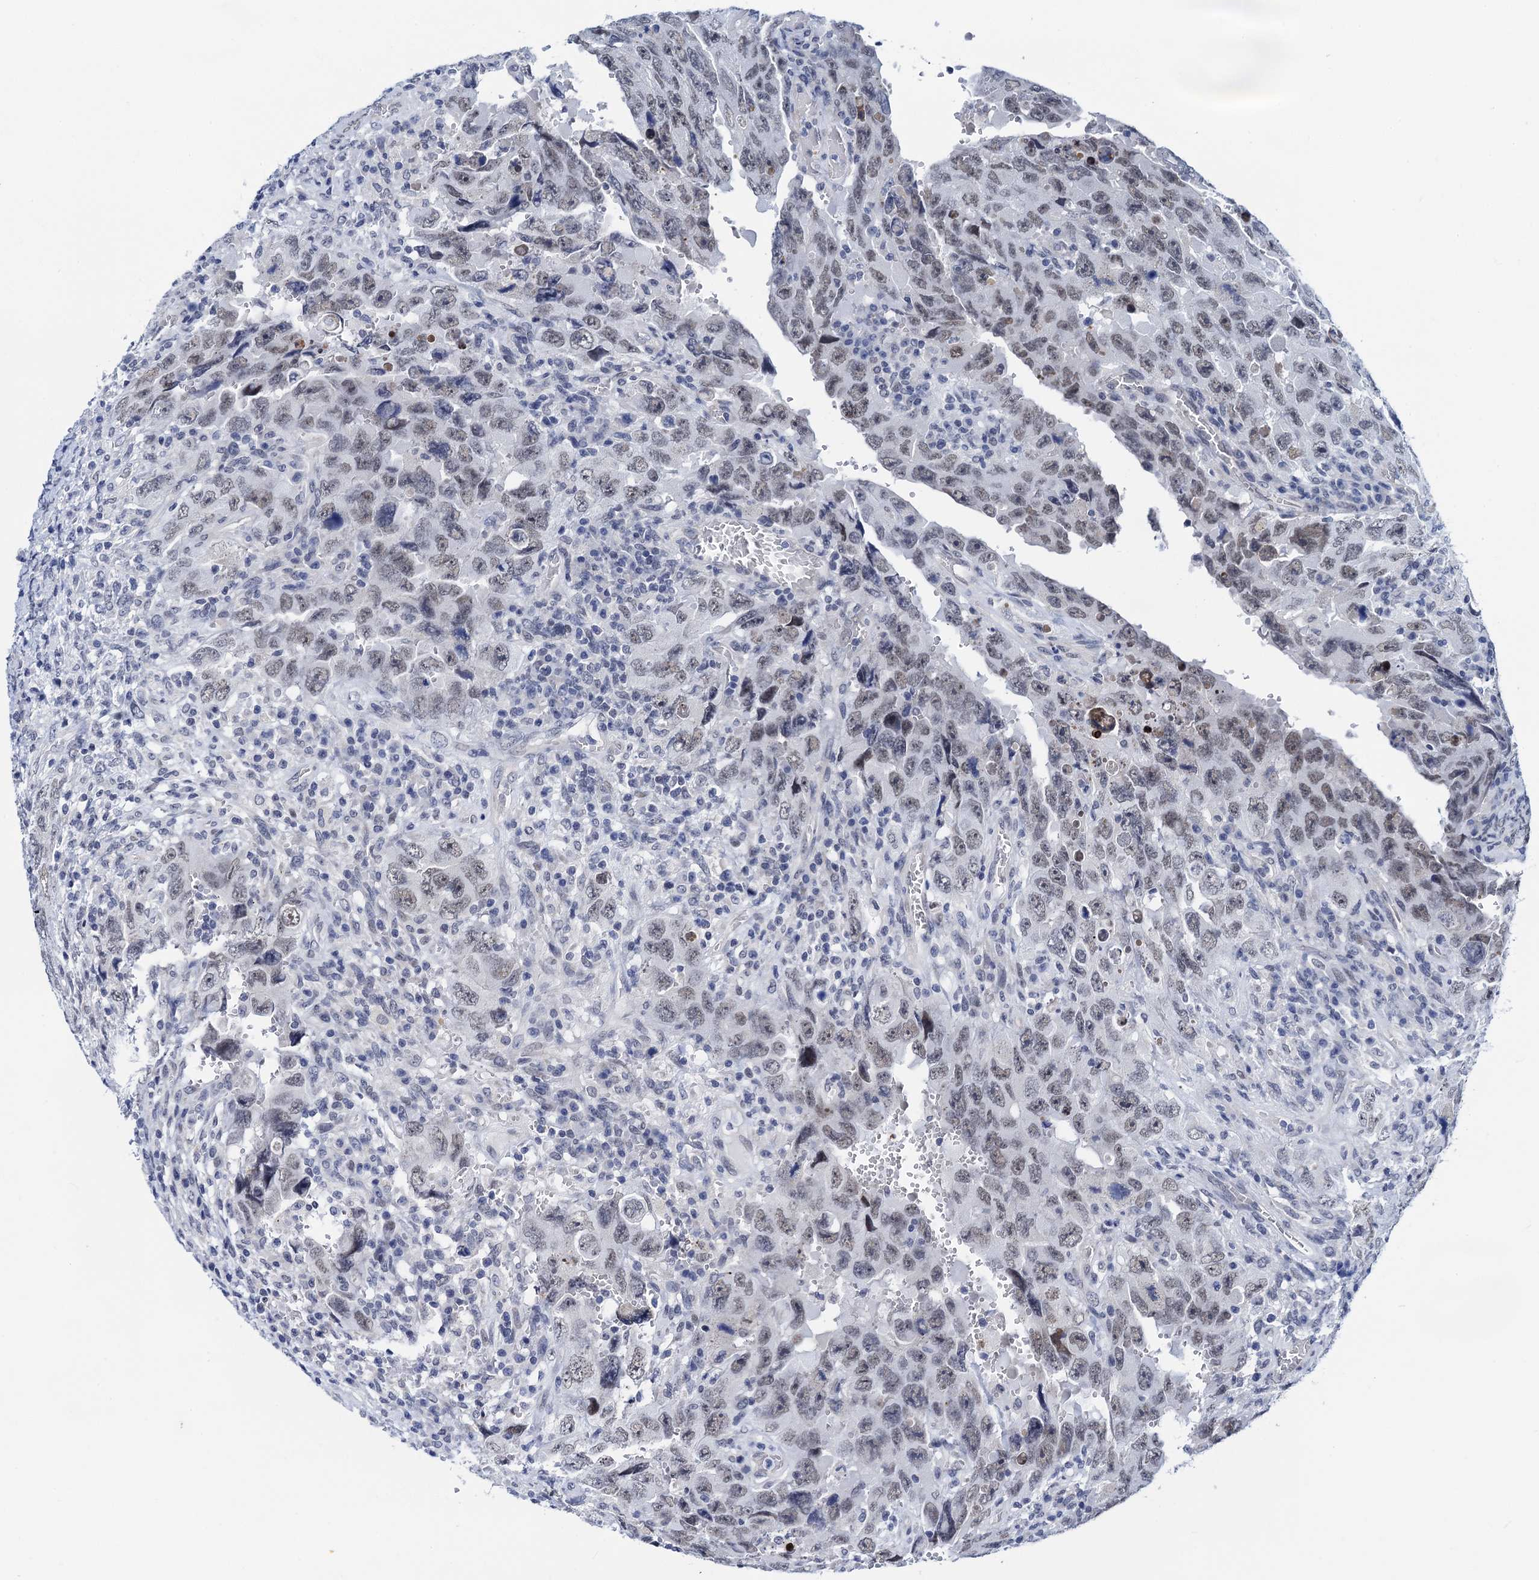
{"staining": {"intensity": "weak", "quantity": "25%-75%", "location": "nuclear"}, "tissue": "testis cancer", "cell_type": "Tumor cells", "image_type": "cancer", "snomed": [{"axis": "morphology", "description": "Carcinoma, Embryonal, NOS"}, {"axis": "topography", "description": "Testis"}], "caption": "A photomicrograph of testis cancer stained for a protein demonstrates weak nuclear brown staining in tumor cells. (Stains: DAB (3,3'-diaminobenzidine) in brown, nuclei in blue, Microscopy: brightfield microscopy at high magnification).", "gene": "C16orf87", "patient": {"sex": "male", "age": 26}}